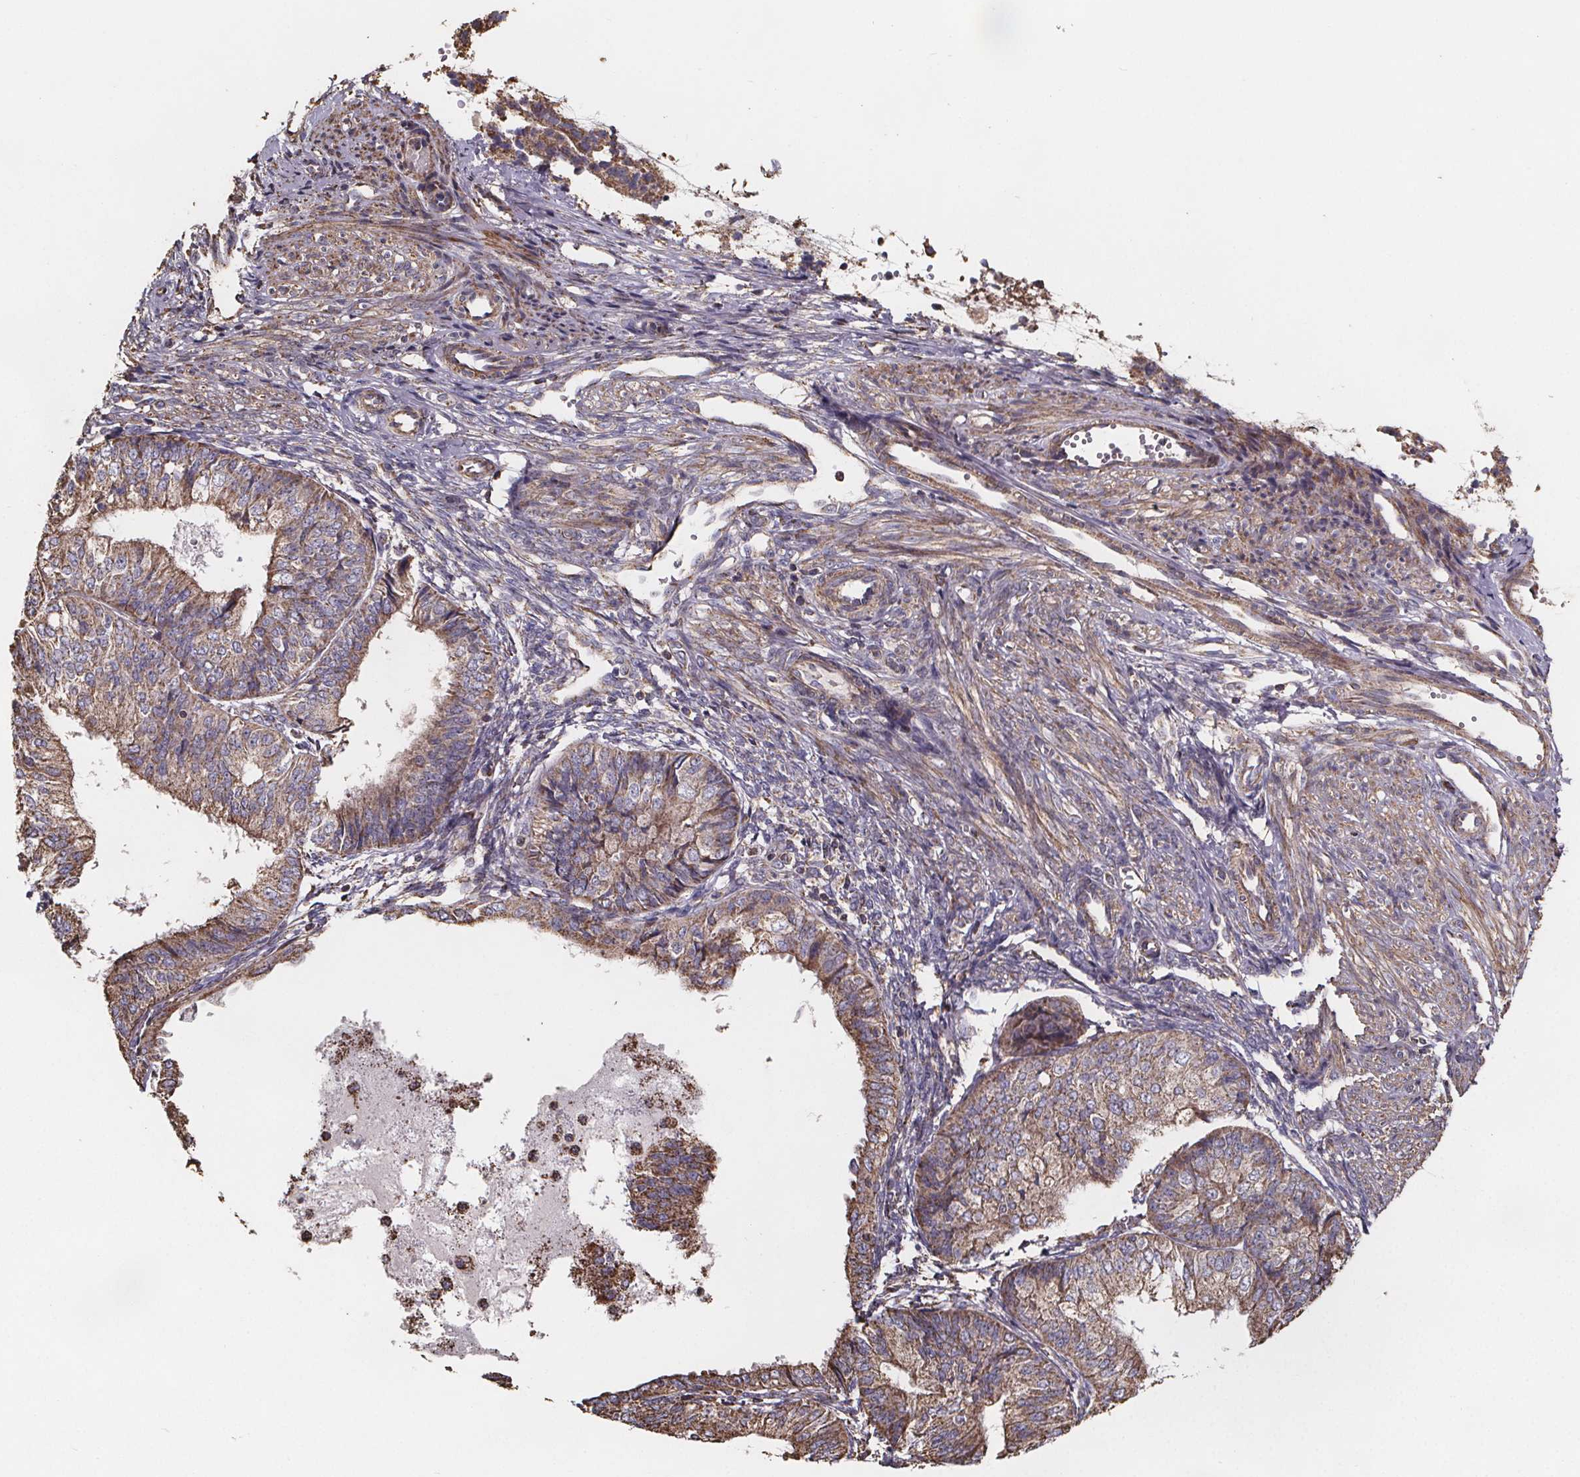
{"staining": {"intensity": "moderate", "quantity": ">75%", "location": "cytoplasmic/membranous"}, "tissue": "endometrial cancer", "cell_type": "Tumor cells", "image_type": "cancer", "snomed": [{"axis": "morphology", "description": "Adenocarcinoma, NOS"}, {"axis": "topography", "description": "Endometrium"}], "caption": "This is an image of immunohistochemistry staining of endometrial cancer, which shows moderate staining in the cytoplasmic/membranous of tumor cells.", "gene": "SLC35D2", "patient": {"sex": "female", "age": 58}}